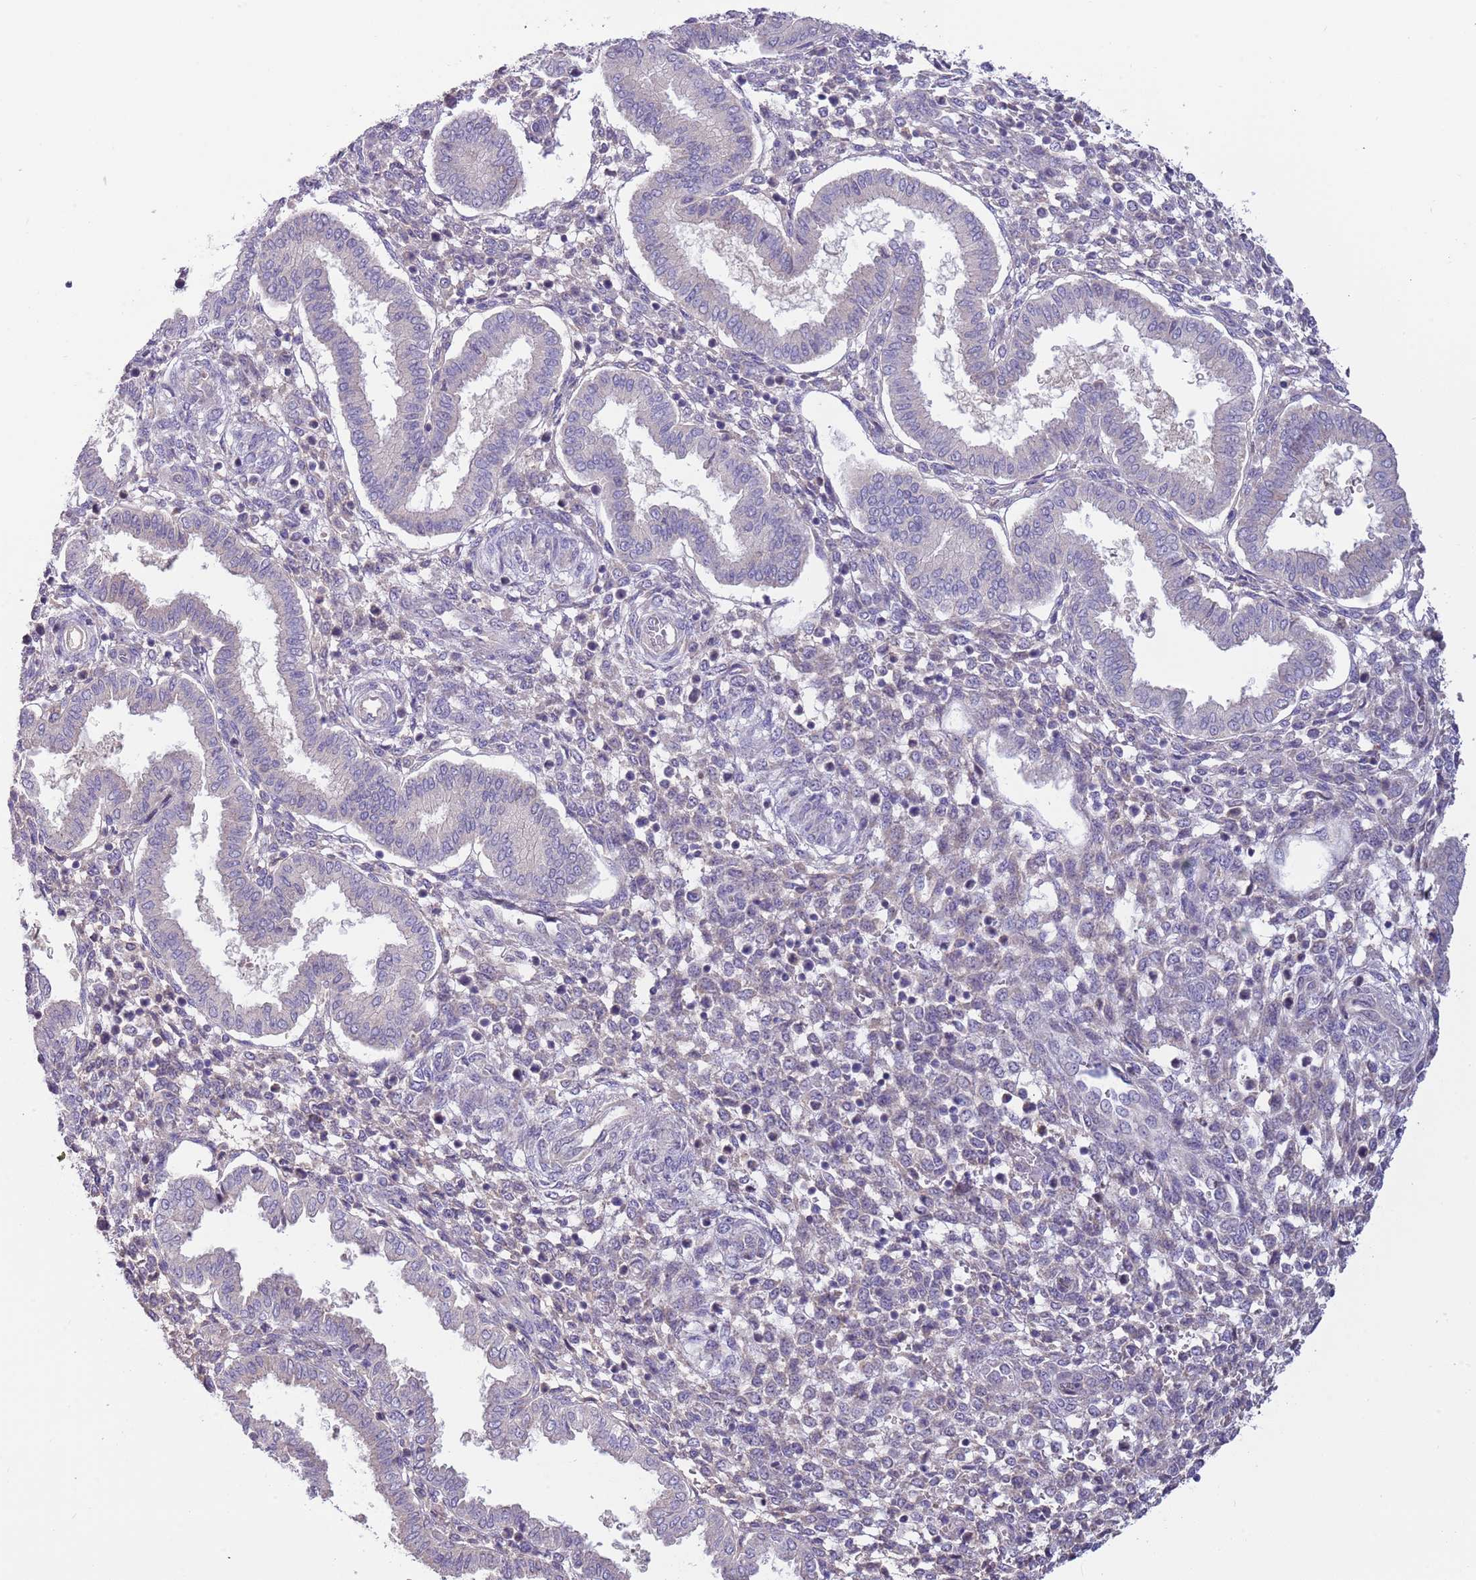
{"staining": {"intensity": "negative", "quantity": "none", "location": "none"}, "tissue": "endometrium", "cell_type": "Cells in endometrial stroma", "image_type": "normal", "snomed": [{"axis": "morphology", "description": "Normal tissue, NOS"}, {"axis": "topography", "description": "Endometrium"}], "caption": "This is an immunohistochemistry micrograph of normal human endometrium. There is no positivity in cells in endometrial stroma.", "gene": "CABYR", "patient": {"sex": "female", "age": 24}}